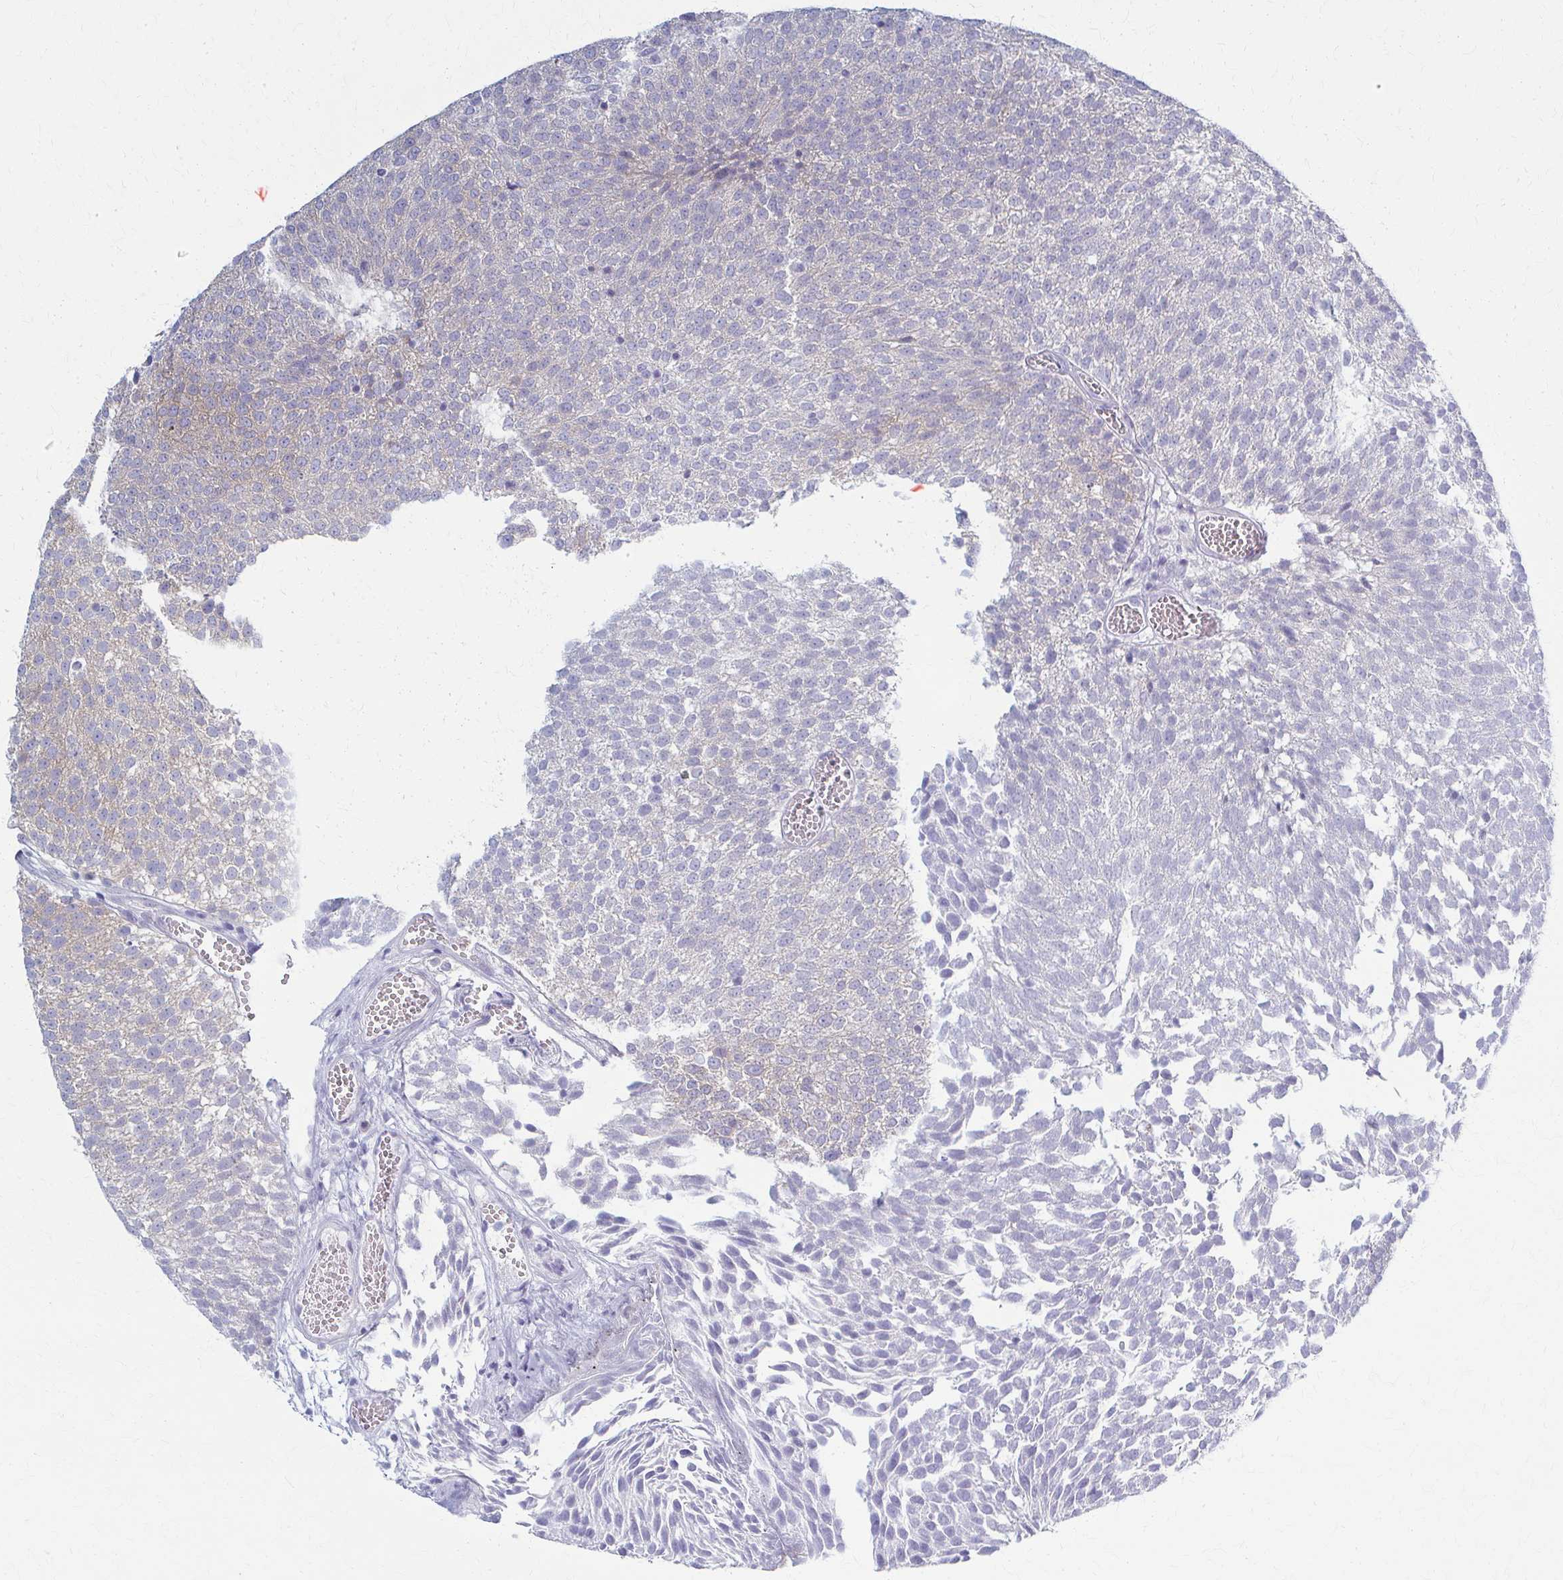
{"staining": {"intensity": "negative", "quantity": "none", "location": "none"}, "tissue": "urothelial cancer", "cell_type": "Tumor cells", "image_type": "cancer", "snomed": [{"axis": "morphology", "description": "Urothelial carcinoma, Low grade"}, {"axis": "topography", "description": "Urinary bladder"}], "caption": "An IHC histopathology image of urothelial cancer is shown. There is no staining in tumor cells of urothelial cancer.", "gene": "PRKRA", "patient": {"sex": "female", "age": 79}}